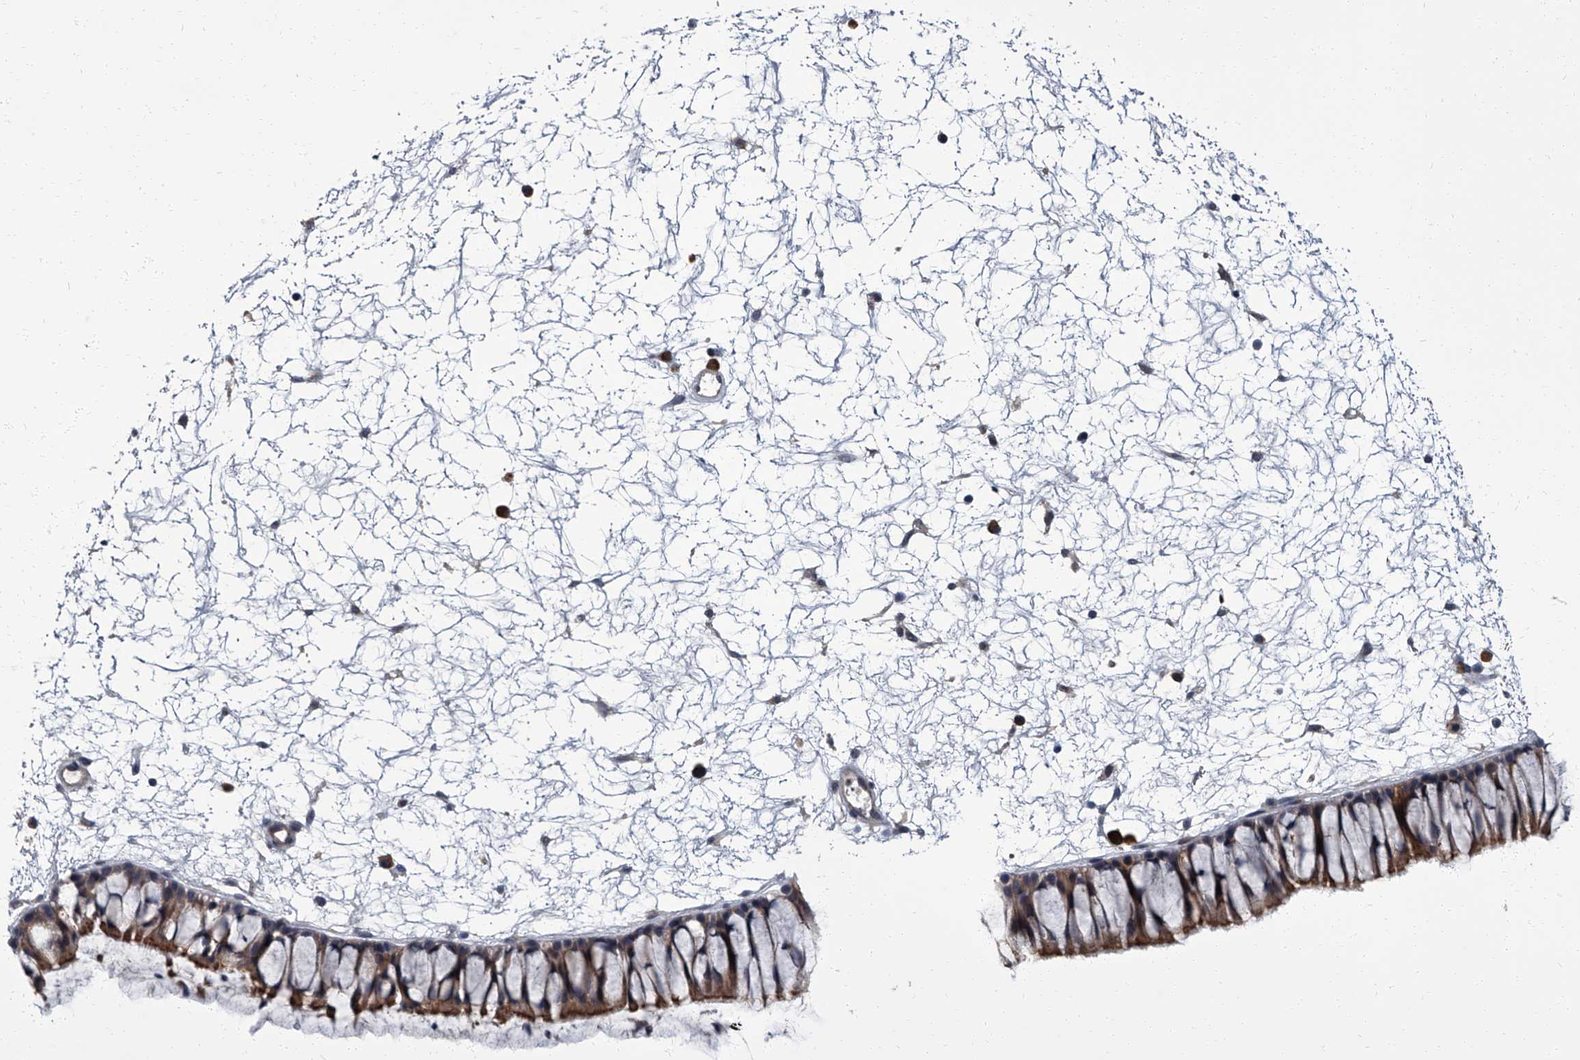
{"staining": {"intensity": "moderate", "quantity": "25%-75%", "location": "cytoplasmic/membranous"}, "tissue": "nasopharynx", "cell_type": "Respiratory epithelial cells", "image_type": "normal", "snomed": [{"axis": "morphology", "description": "Normal tissue, NOS"}, {"axis": "topography", "description": "Nasopharynx"}], "caption": "Approximately 25%-75% of respiratory epithelial cells in unremarkable nasopharynx reveal moderate cytoplasmic/membranous protein staining as visualized by brown immunohistochemical staining.", "gene": "ZNF274", "patient": {"sex": "male", "age": 64}}